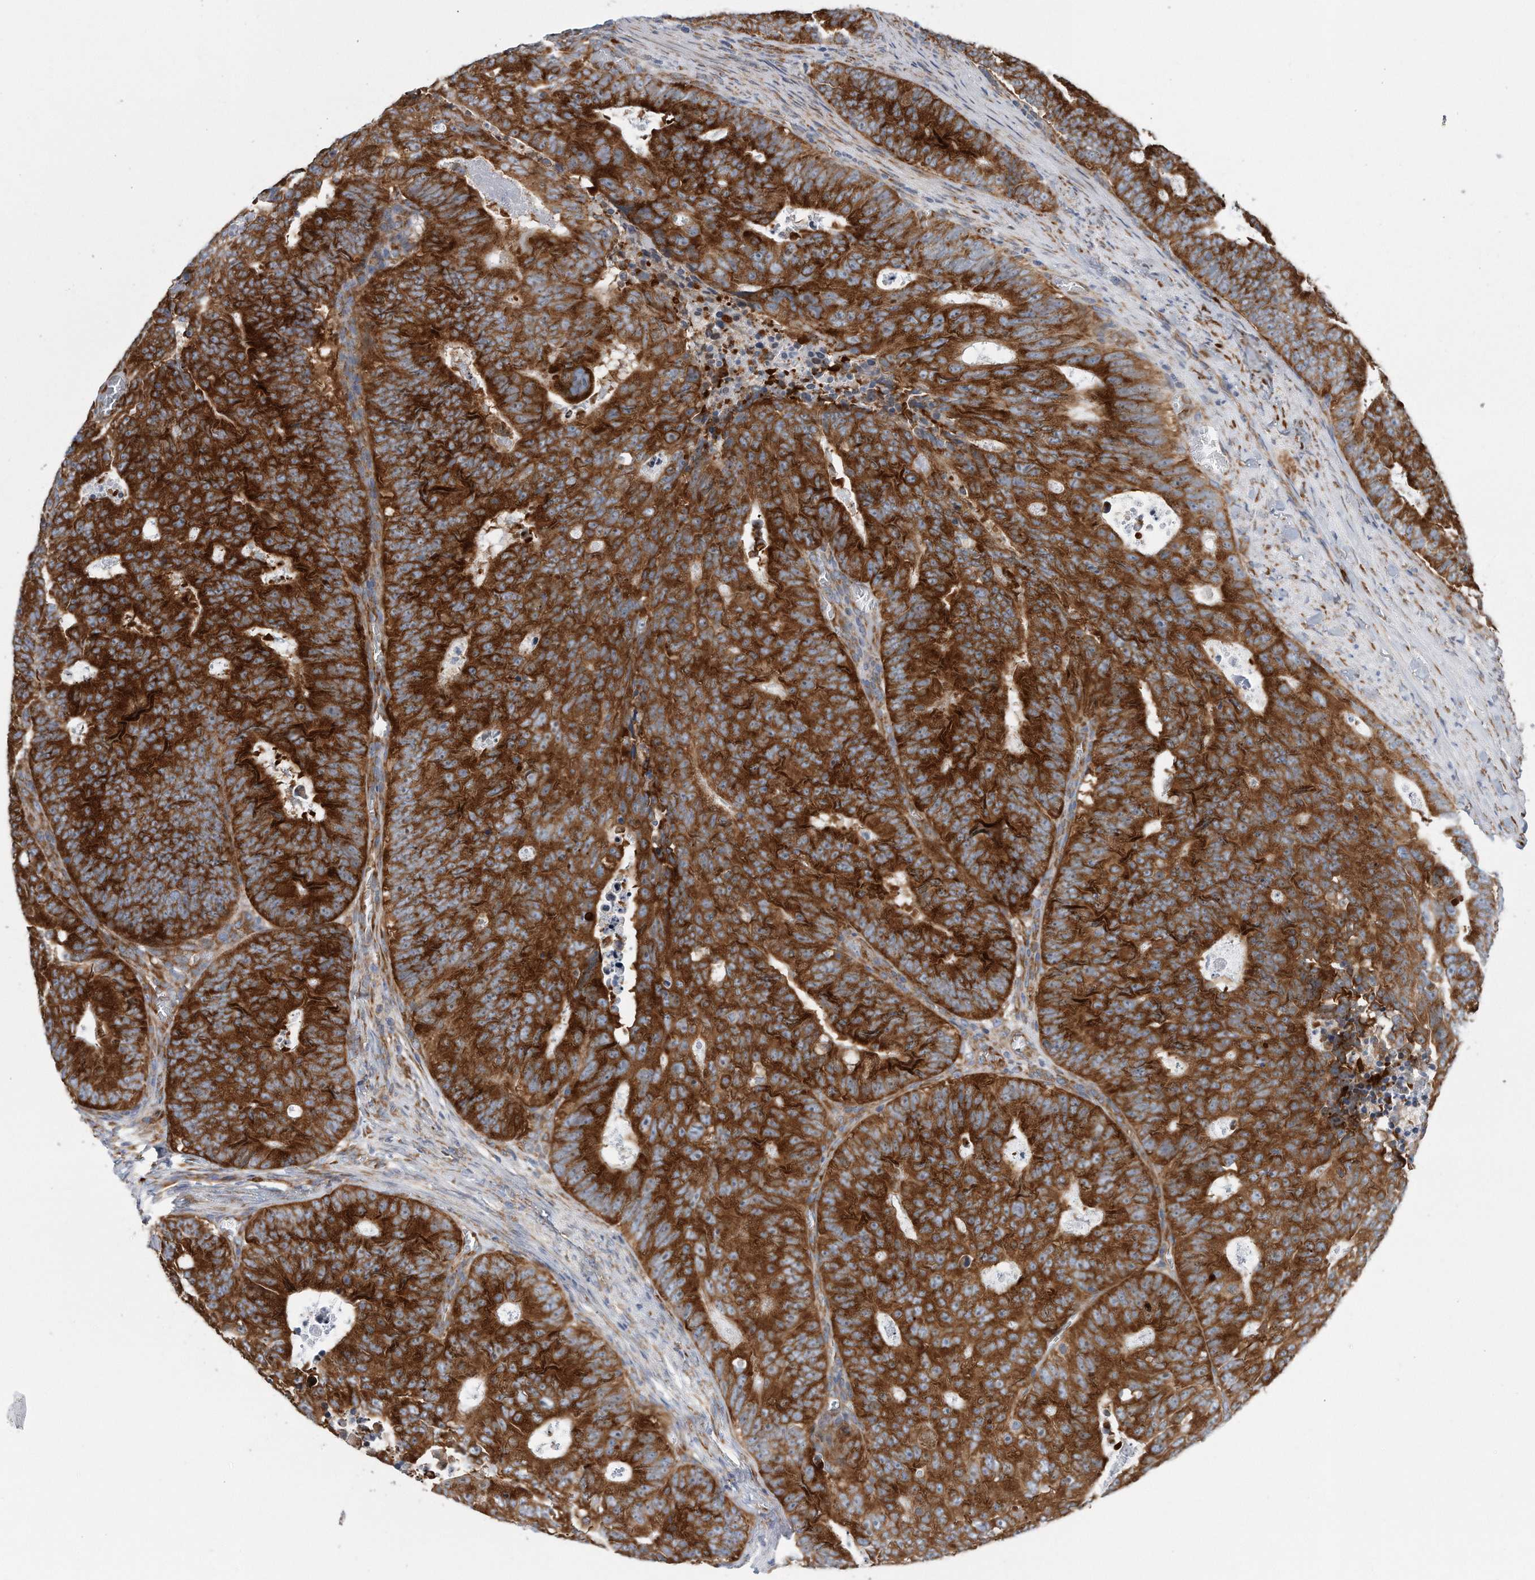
{"staining": {"intensity": "strong", "quantity": ">75%", "location": "cytoplasmic/membranous"}, "tissue": "colorectal cancer", "cell_type": "Tumor cells", "image_type": "cancer", "snomed": [{"axis": "morphology", "description": "Adenocarcinoma, NOS"}, {"axis": "topography", "description": "Colon"}], "caption": "Adenocarcinoma (colorectal) tissue exhibits strong cytoplasmic/membranous positivity in approximately >75% of tumor cells, visualized by immunohistochemistry.", "gene": "RPL26L1", "patient": {"sex": "male", "age": 87}}